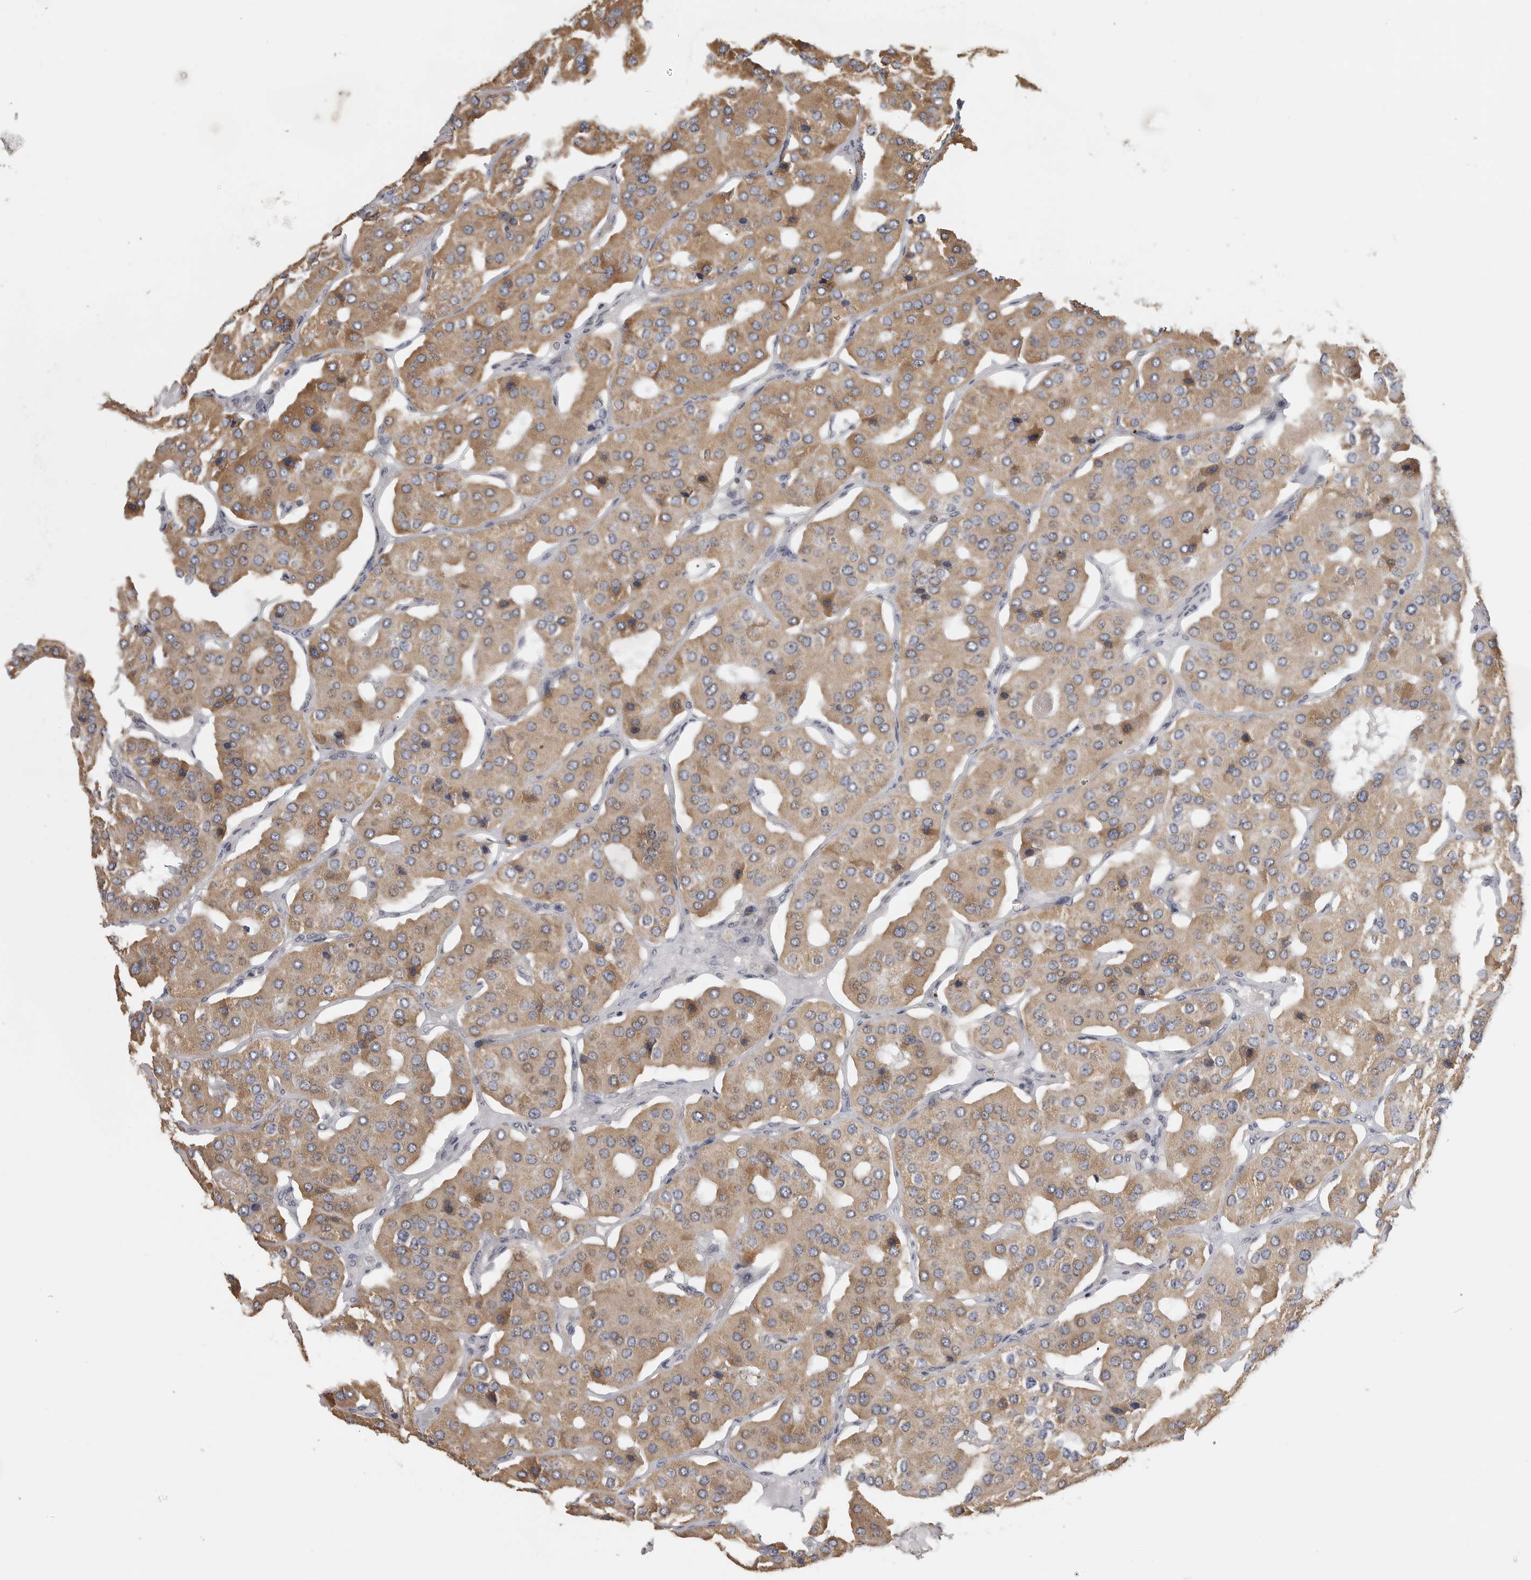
{"staining": {"intensity": "moderate", "quantity": "25%-75%", "location": "cytoplasmic/membranous"}, "tissue": "parathyroid gland", "cell_type": "Glandular cells", "image_type": "normal", "snomed": [{"axis": "morphology", "description": "Normal tissue, NOS"}, {"axis": "morphology", "description": "Adenoma, NOS"}, {"axis": "topography", "description": "Parathyroid gland"}], "caption": "The histopathology image shows staining of unremarkable parathyroid gland, revealing moderate cytoplasmic/membranous protein positivity (brown color) within glandular cells.", "gene": "RXFP3", "patient": {"sex": "female", "age": 86}}